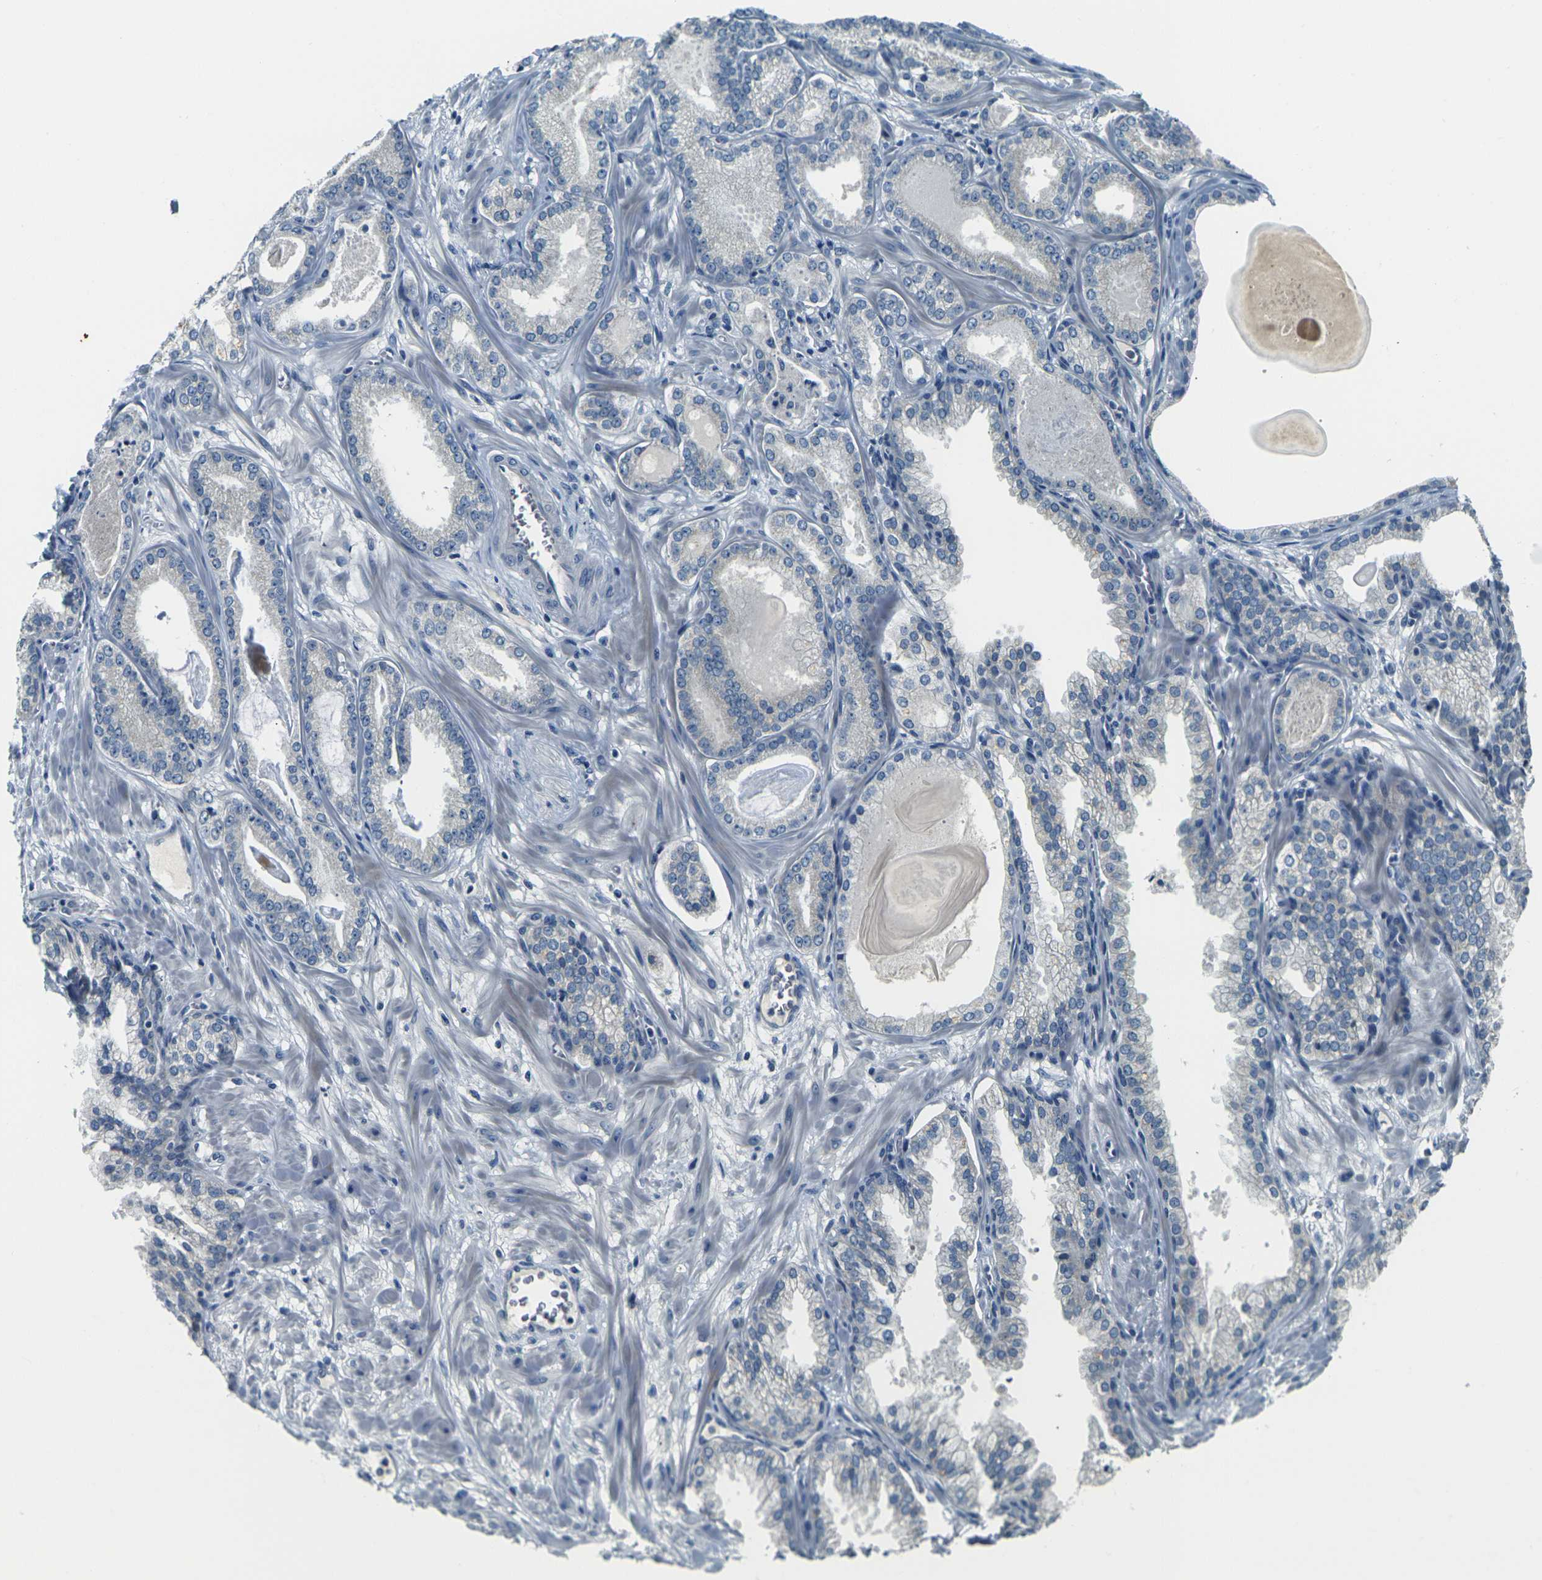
{"staining": {"intensity": "negative", "quantity": "none", "location": "none"}, "tissue": "prostate cancer", "cell_type": "Tumor cells", "image_type": "cancer", "snomed": [{"axis": "morphology", "description": "Adenocarcinoma, Low grade"}, {"axis": "topography", "description": "Prostate"}], "caption": "Immunohistochemistry (IHC) of human prostate low-grade adenocarcinoma displays no expression in tumor cells. Nuclei are stained in blue.", "gene": "SHISAL2B", "patient": {"sex": "male", "age": 59}}